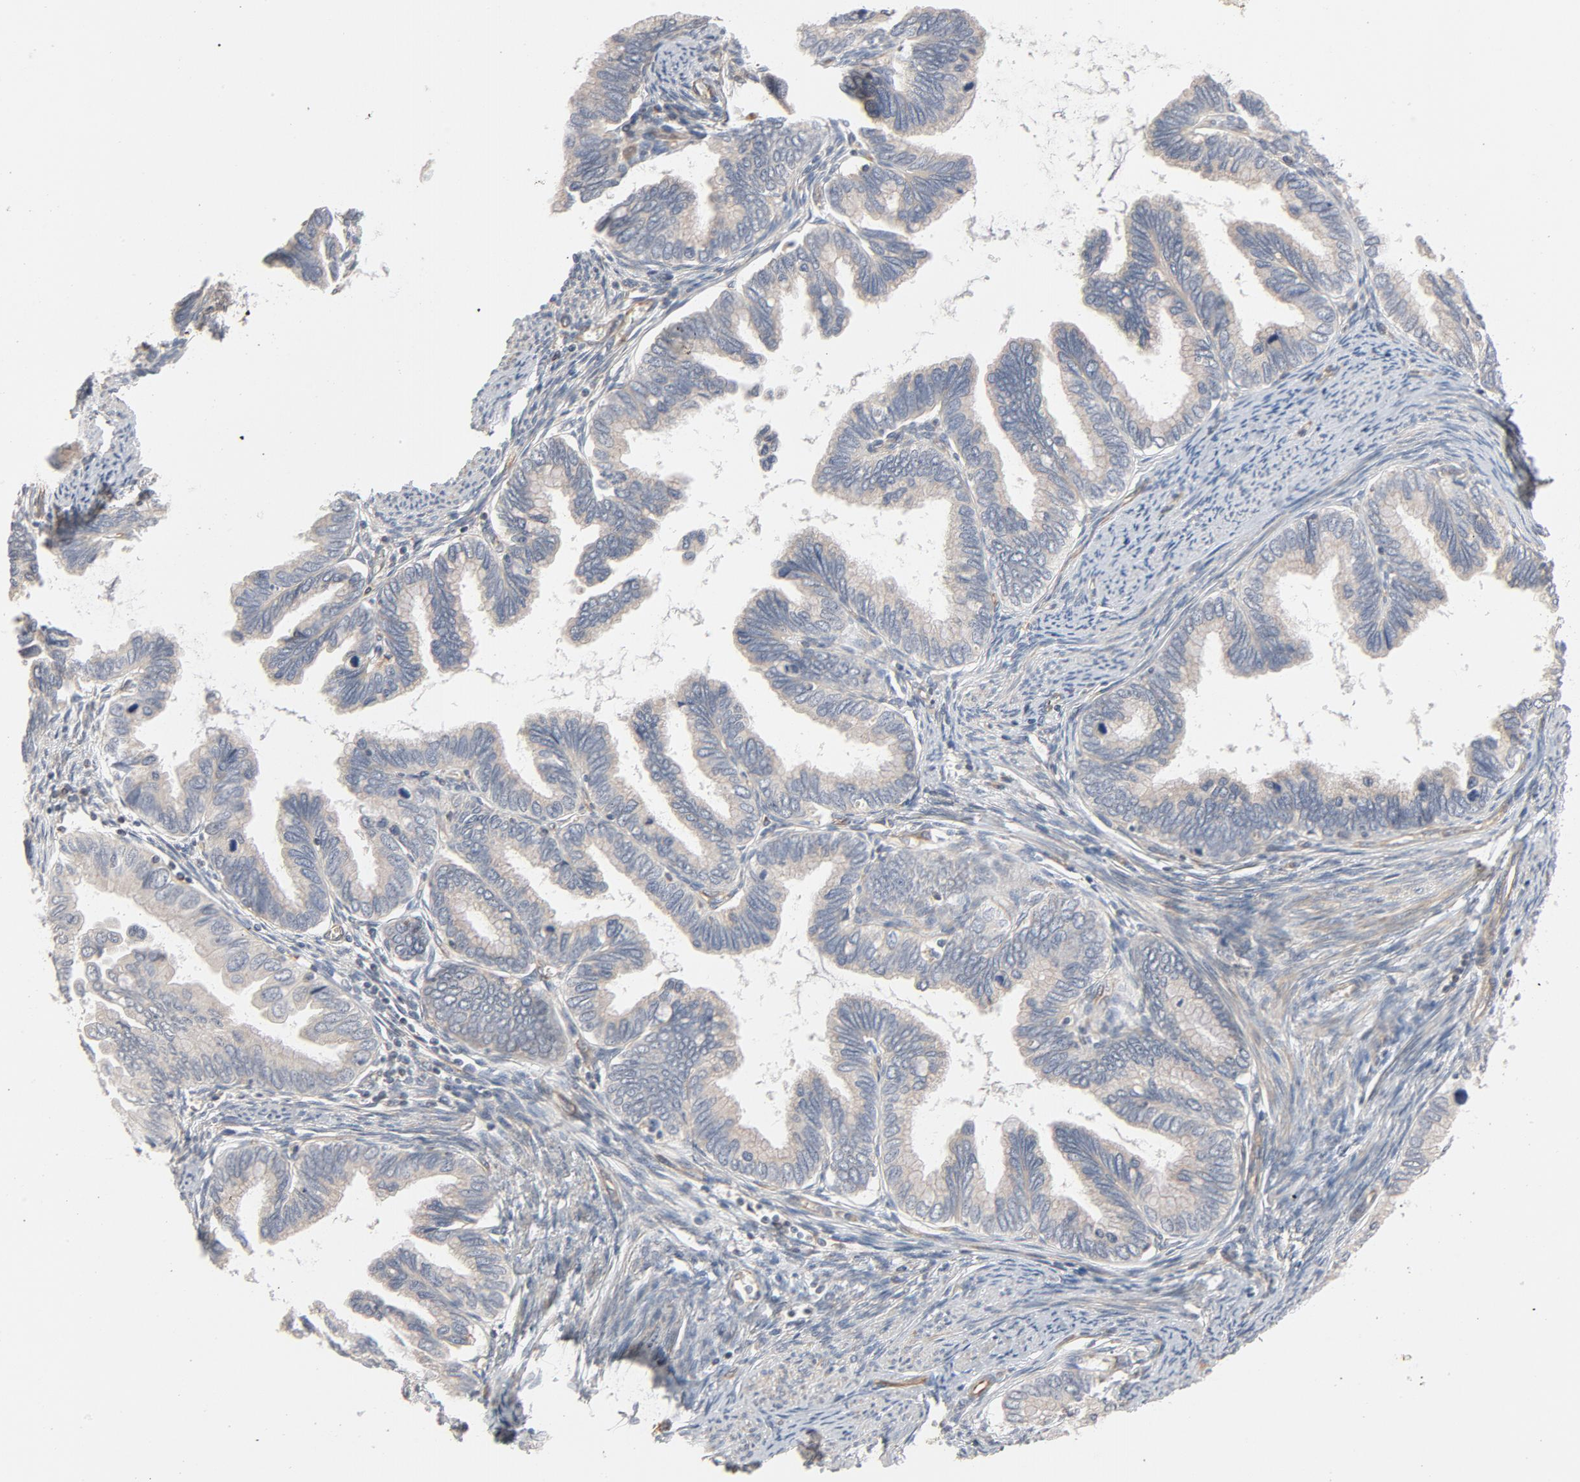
{"staining": {"intensity": "weak", "quantity": "25%-75%", "location": "cytoplasmic/membranous"}, "tissue": "cervical cancer", "cell_type": "Tumor cells", "image_type": "cancer", "snomed": [{"axis": "morphology", "description": "Adenocarcinoma, NOS"}, {"axis": "topography", "description": "Cervix"}], "caption": "Human cervical adenocarcinoma stained for a protein (brown) shows weak cytoplasmic/membranous positive staining in approximately 25%-75% of tumor cells.", "gene": "TRIOBP", "patient": {"sex": "female", "age": 49}}